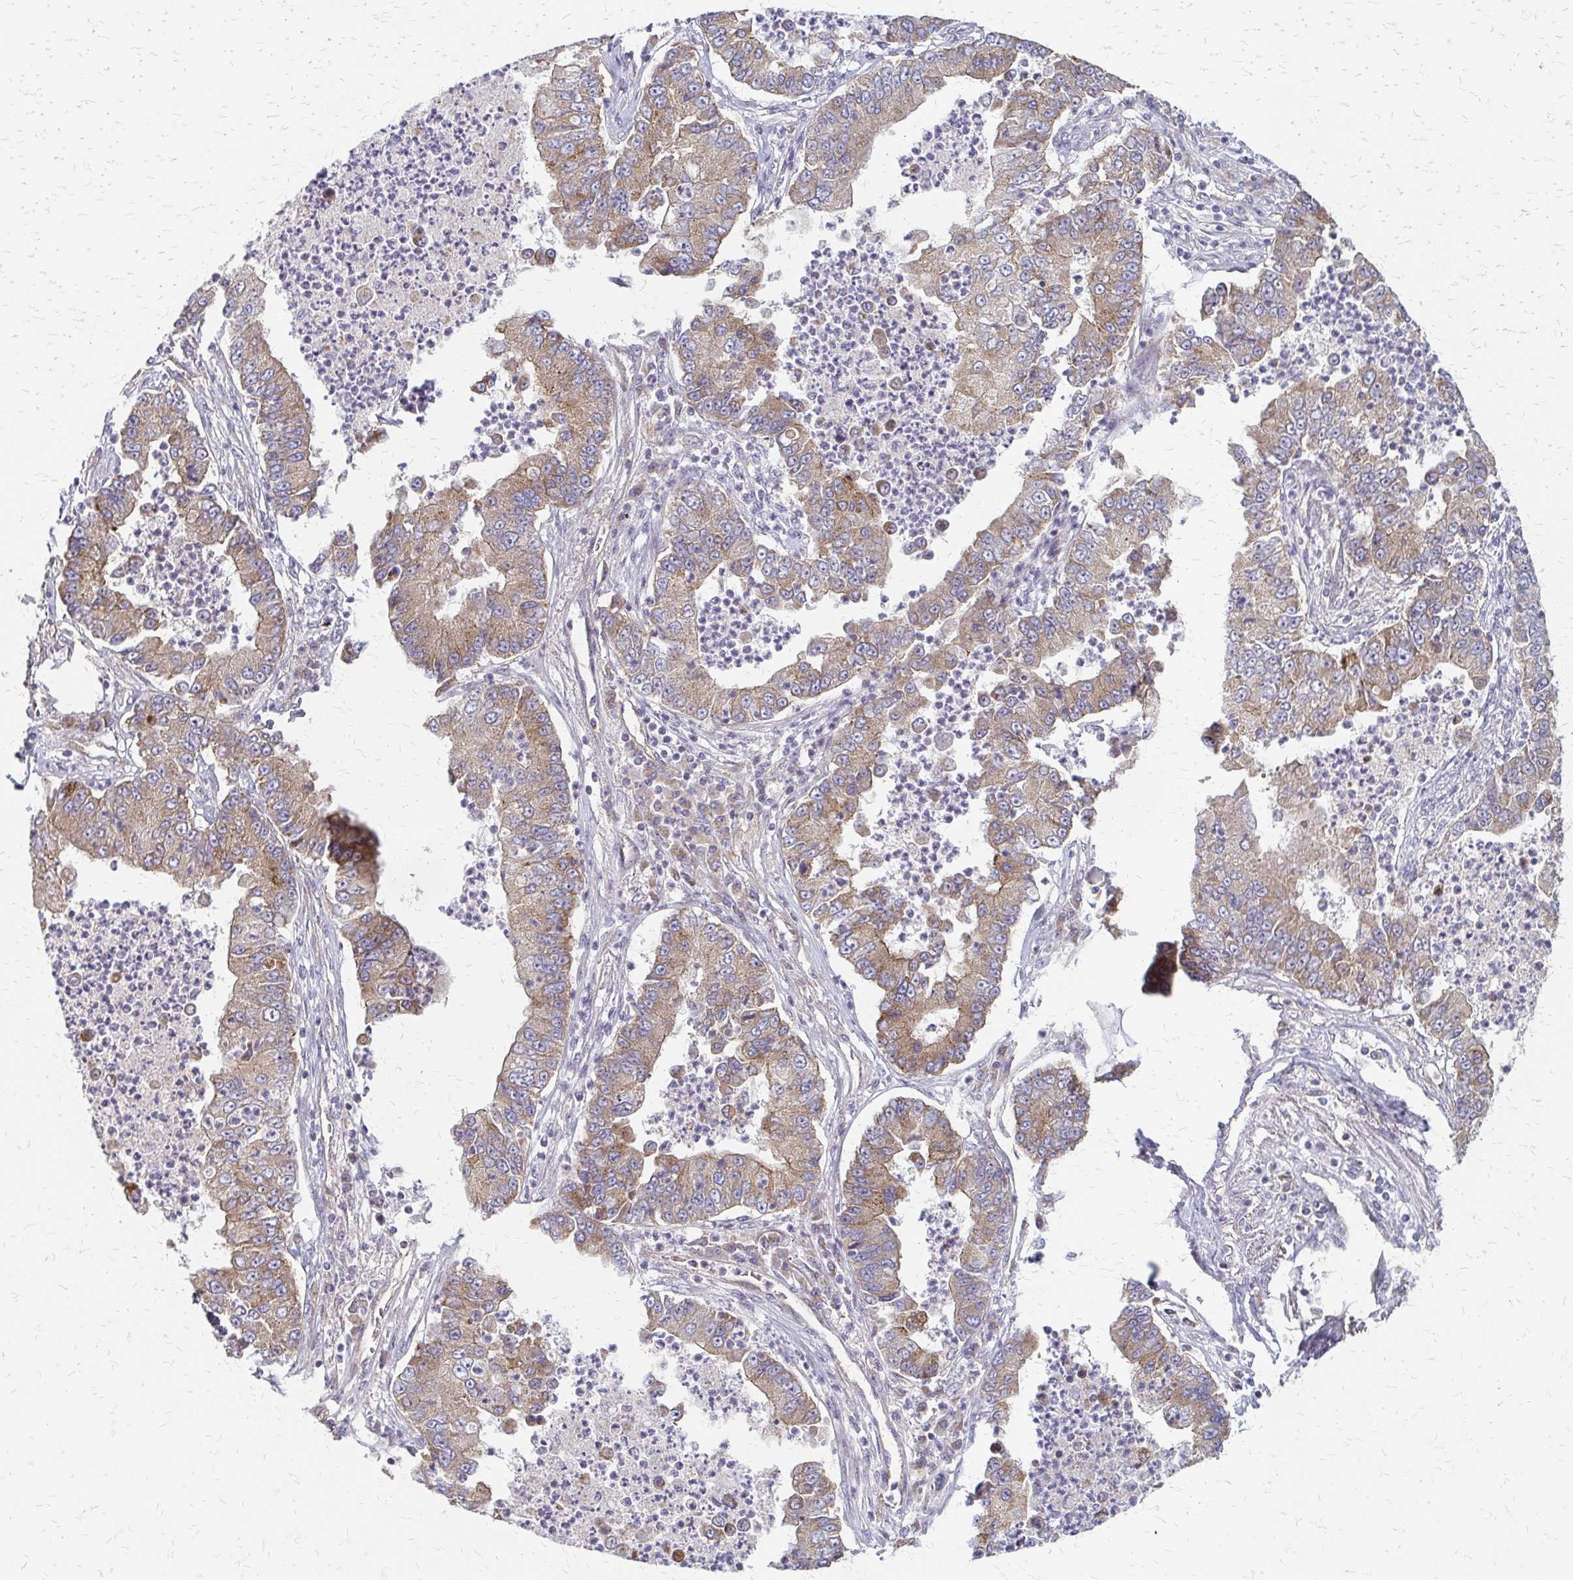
{"staining": {"intensity": "moderate", "quantity": ">75%", "location": "cytoplasmic/membranous"}, "tissue": "lung cancer", "cell_type": "Tumor cells", "image_type": "cancer", "snomed": [{"axis": "morphology", "description": "Adenocarcinoma, NOS"}, {"axis": "topography", "description": "Lung"}], "caption": "A micrograph of lung cancer (adenocarcinoma) stained for a protein exhibits moderate cytoplasmic/membranous brown staining in tumor cells.", "gene": "ZNF383", "patient": {"sex": "female", "age": 57}}